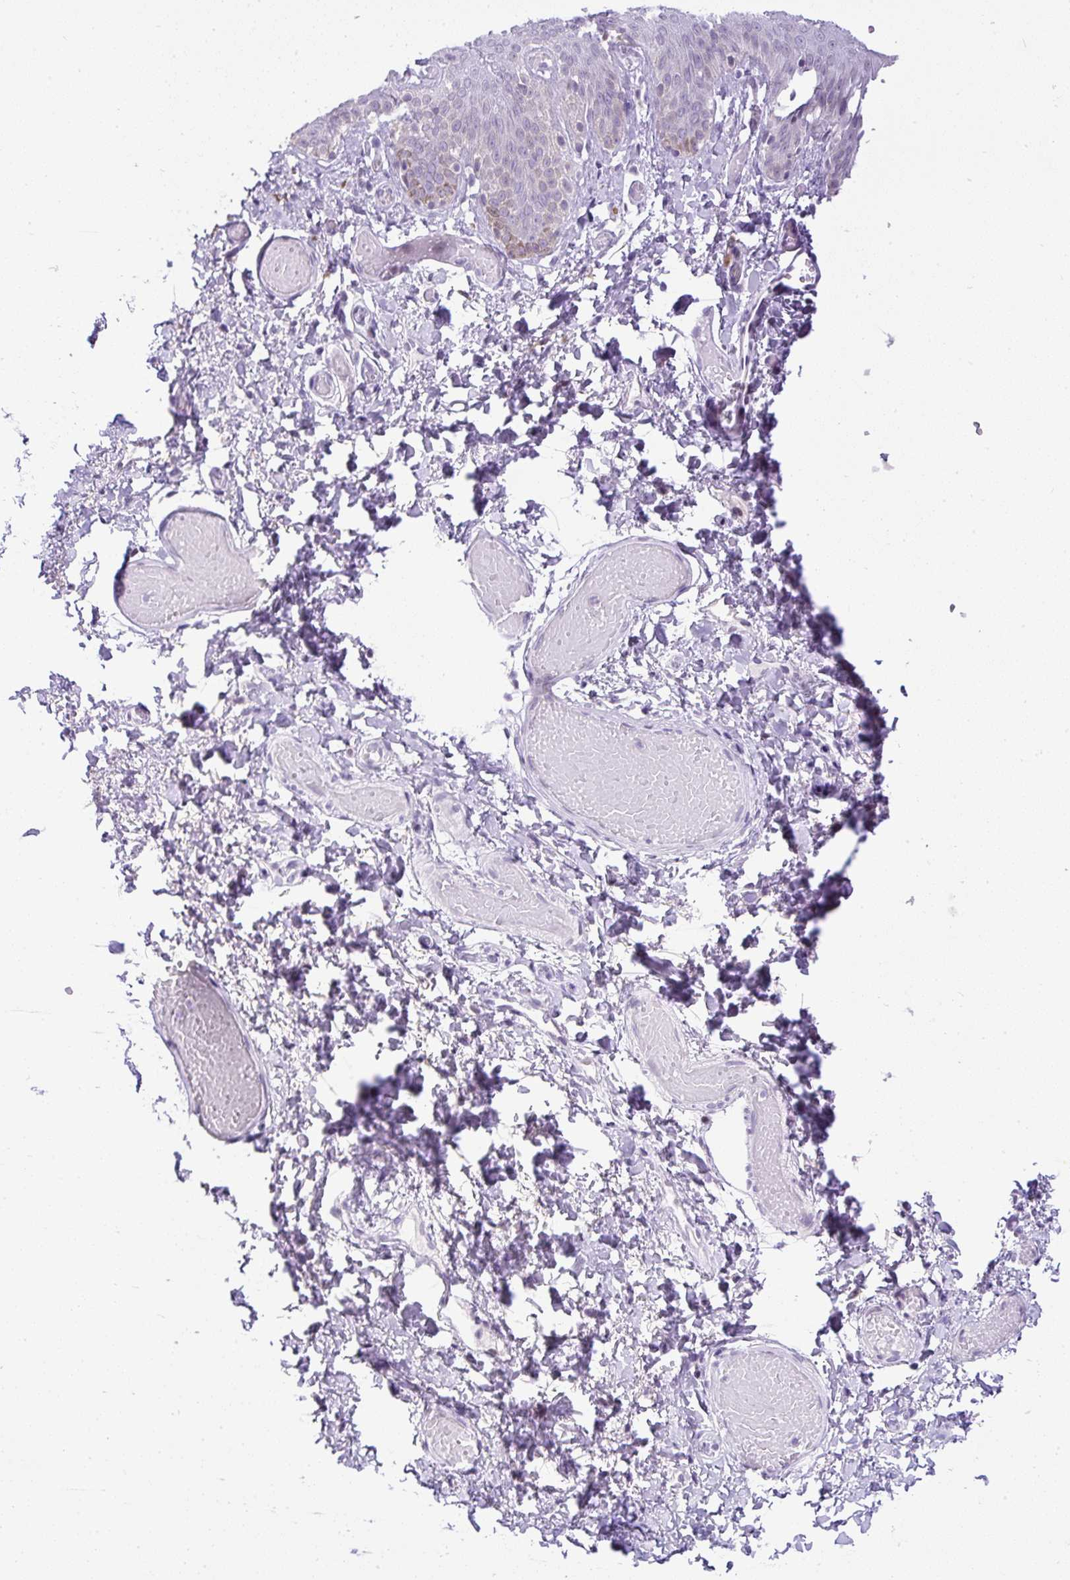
{"staining": {"intensity": "negative", "quantity": "none", "location": "none"}, "tissue": "skin", "cell_type": "Epidermal cells", "image_type": "normal", "snomed": [{"axis": "morphology", "description": "Normal tissue, NOS"}, {"axis": "topography", "description": "Anal"}], "caption": "DAB immunohistochemical staining of benign skin shows no significant expression in epidermal cells. Brightfield microscopy of IHC stained with DAB (brown) and hematoxylin (blue), captured at high magnification.", "gene": "WNT10B", "patient": {"sex": "female", "age": 40}}